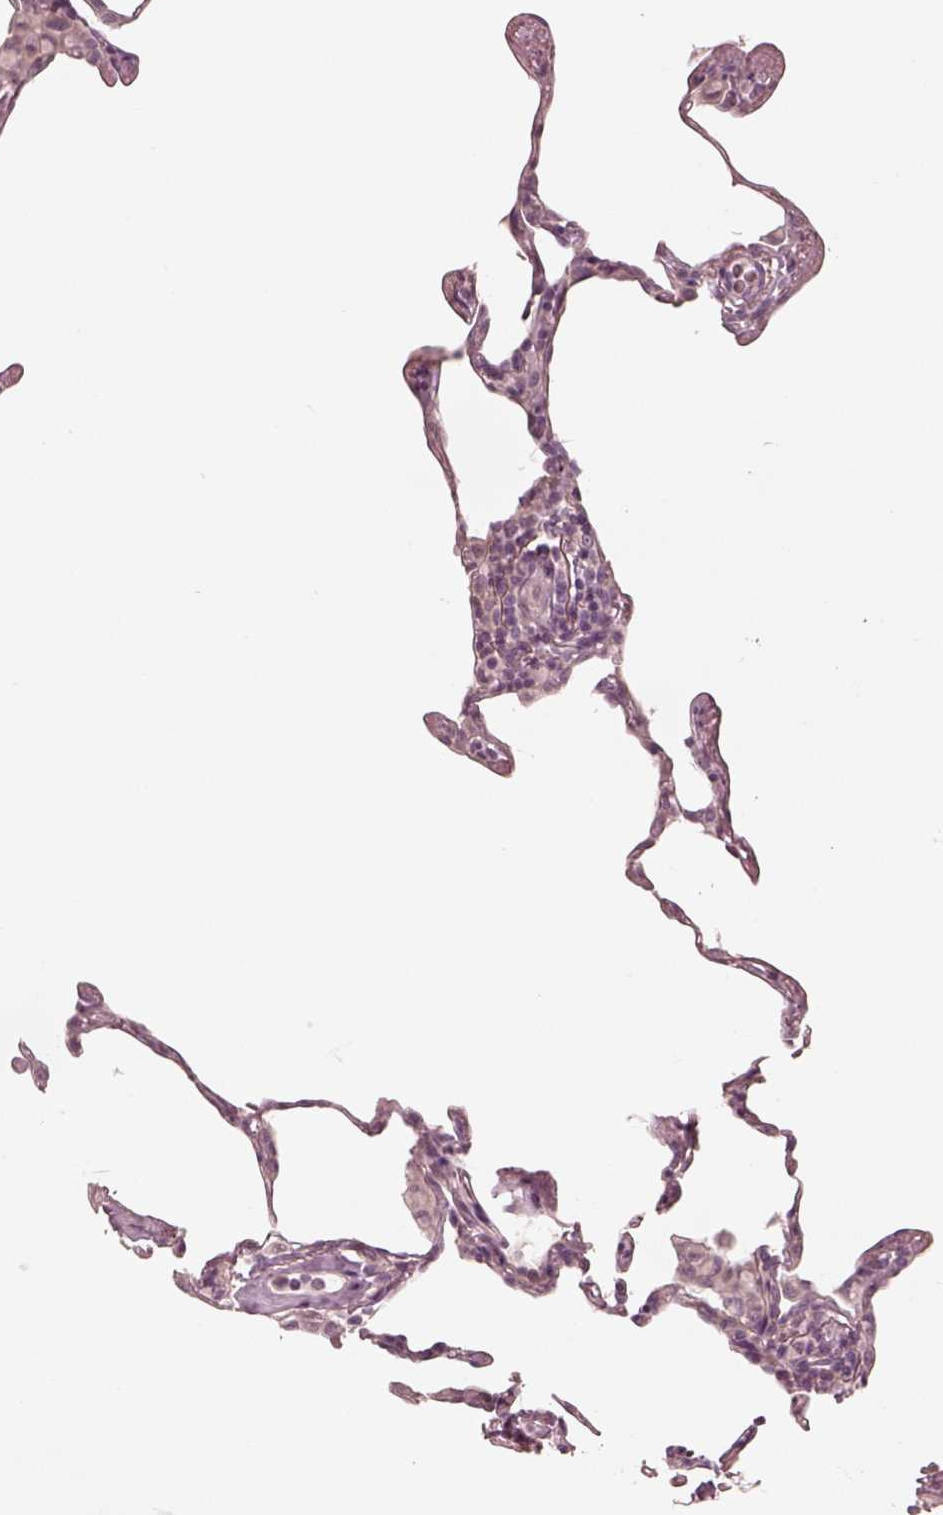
{"staining": {"intensity": "negative", "quantity": "none", "location": "none"}, "tissue": "lung", "cell_type": "Alveolar cells", "image_type": "normal", "snomed": [{"axis": "morphology", "description": "Normal tissue, NOS"}, {"axis": "topography", "description": "Lung"}], "caption": "There is no significant expression in alveolar cells of lung. Brightfield microscopy of IHC stained with DAB (3,3'-diaminobenzidine) (brown) and hematoxylin (blue), captured at high magnification.", "gene": "ACACB", "patient": {"sex": "female", "age": 57}}